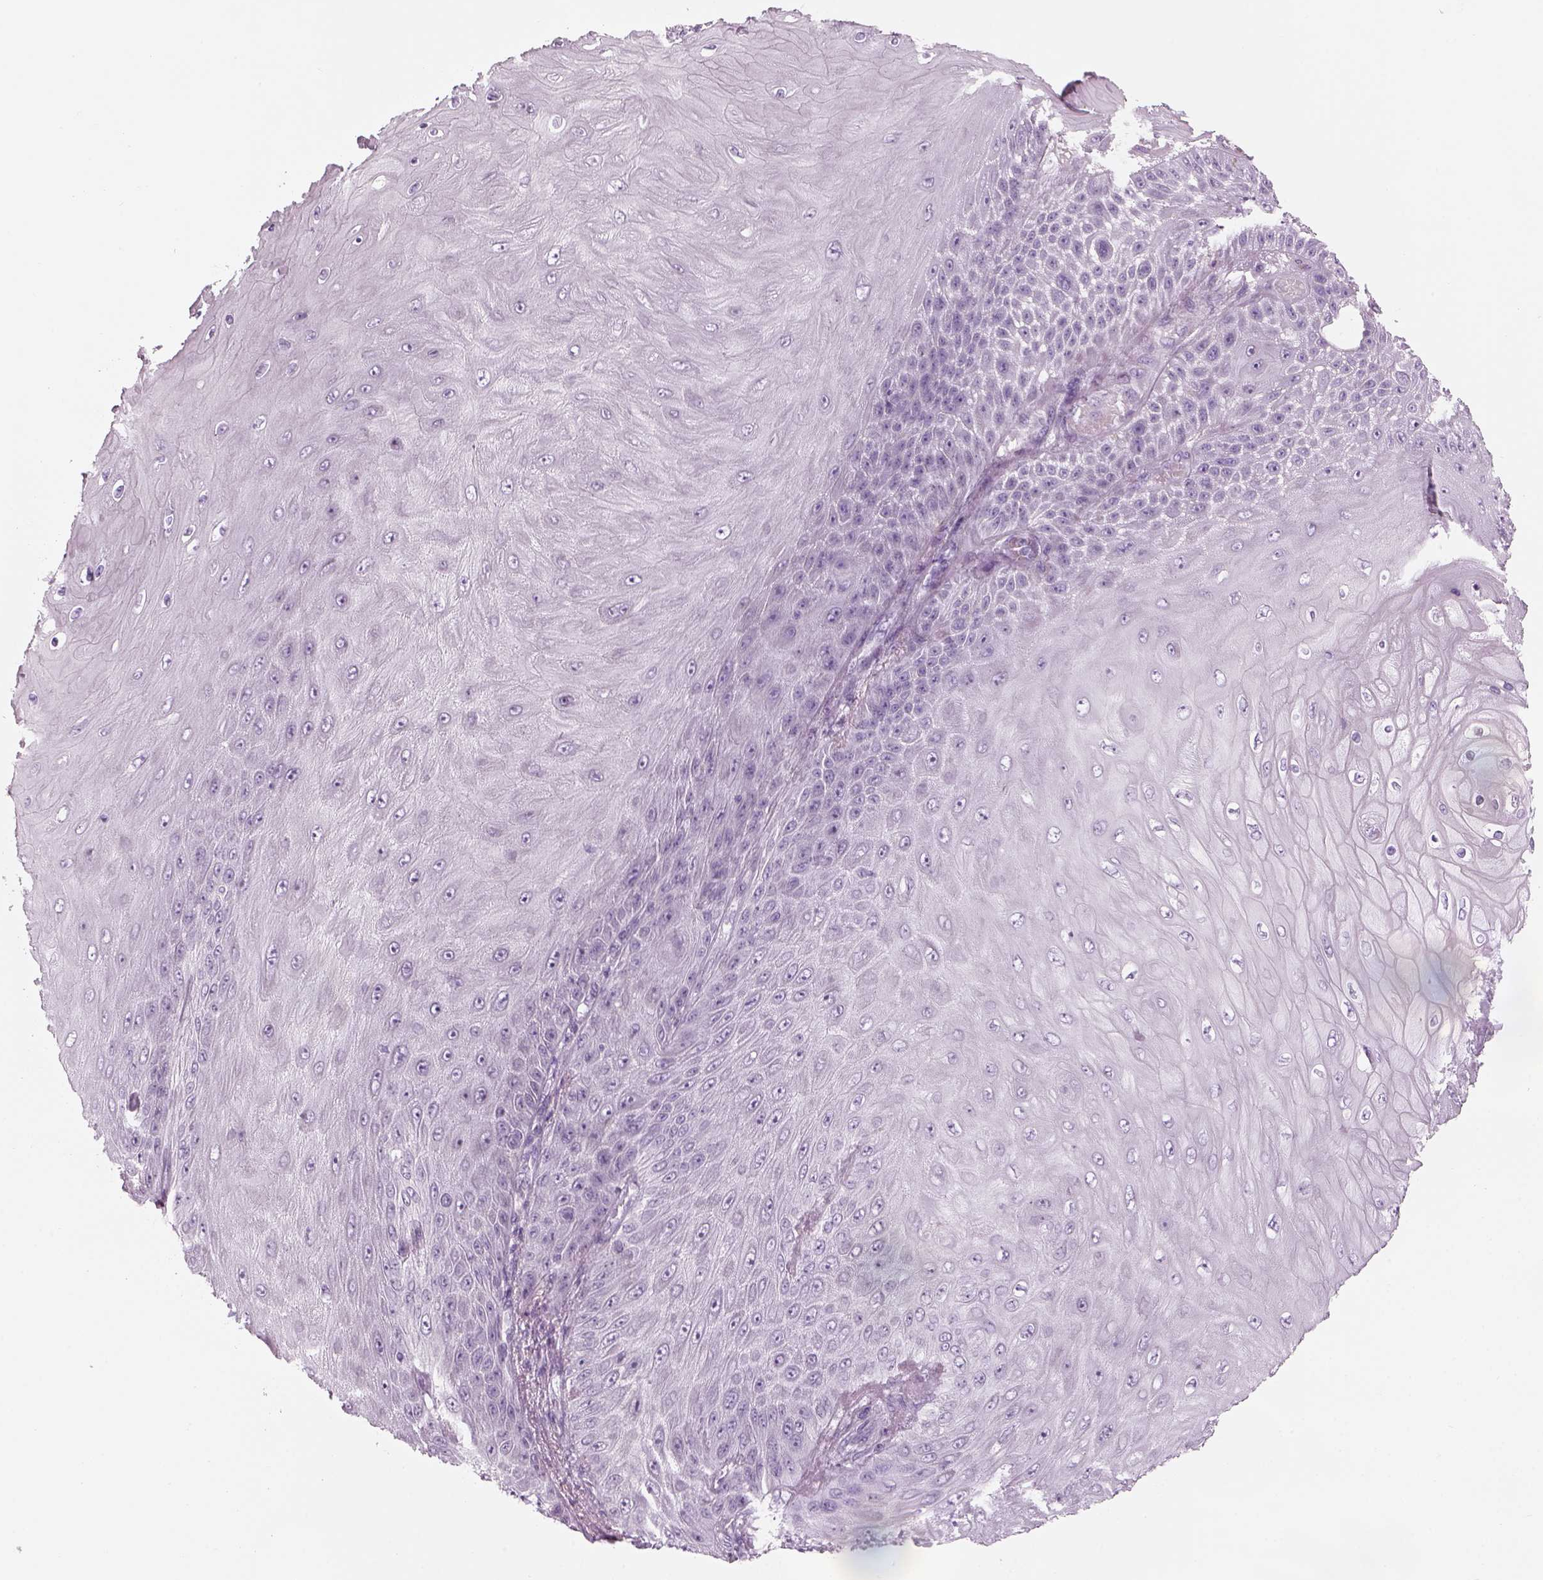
{"staining": {"intensity": "negative", "quantity": "none", "location": "none"}, "tissue": "skin cancer", "cell_type": "Tumor cells", "image_type": "cancer", "snomed": [{"axis": "morphology", "description": "Squamous cell carcinoma, NOS"}, {"axis": "topography", "description": "Skin"}], "caption": "Squamous cell carcinoma (skin) was stained to show a protein in brown. There is no significant staining in tumor cells.", "gene": "SAG", "patient": {"sex": "male", "age": 62}}